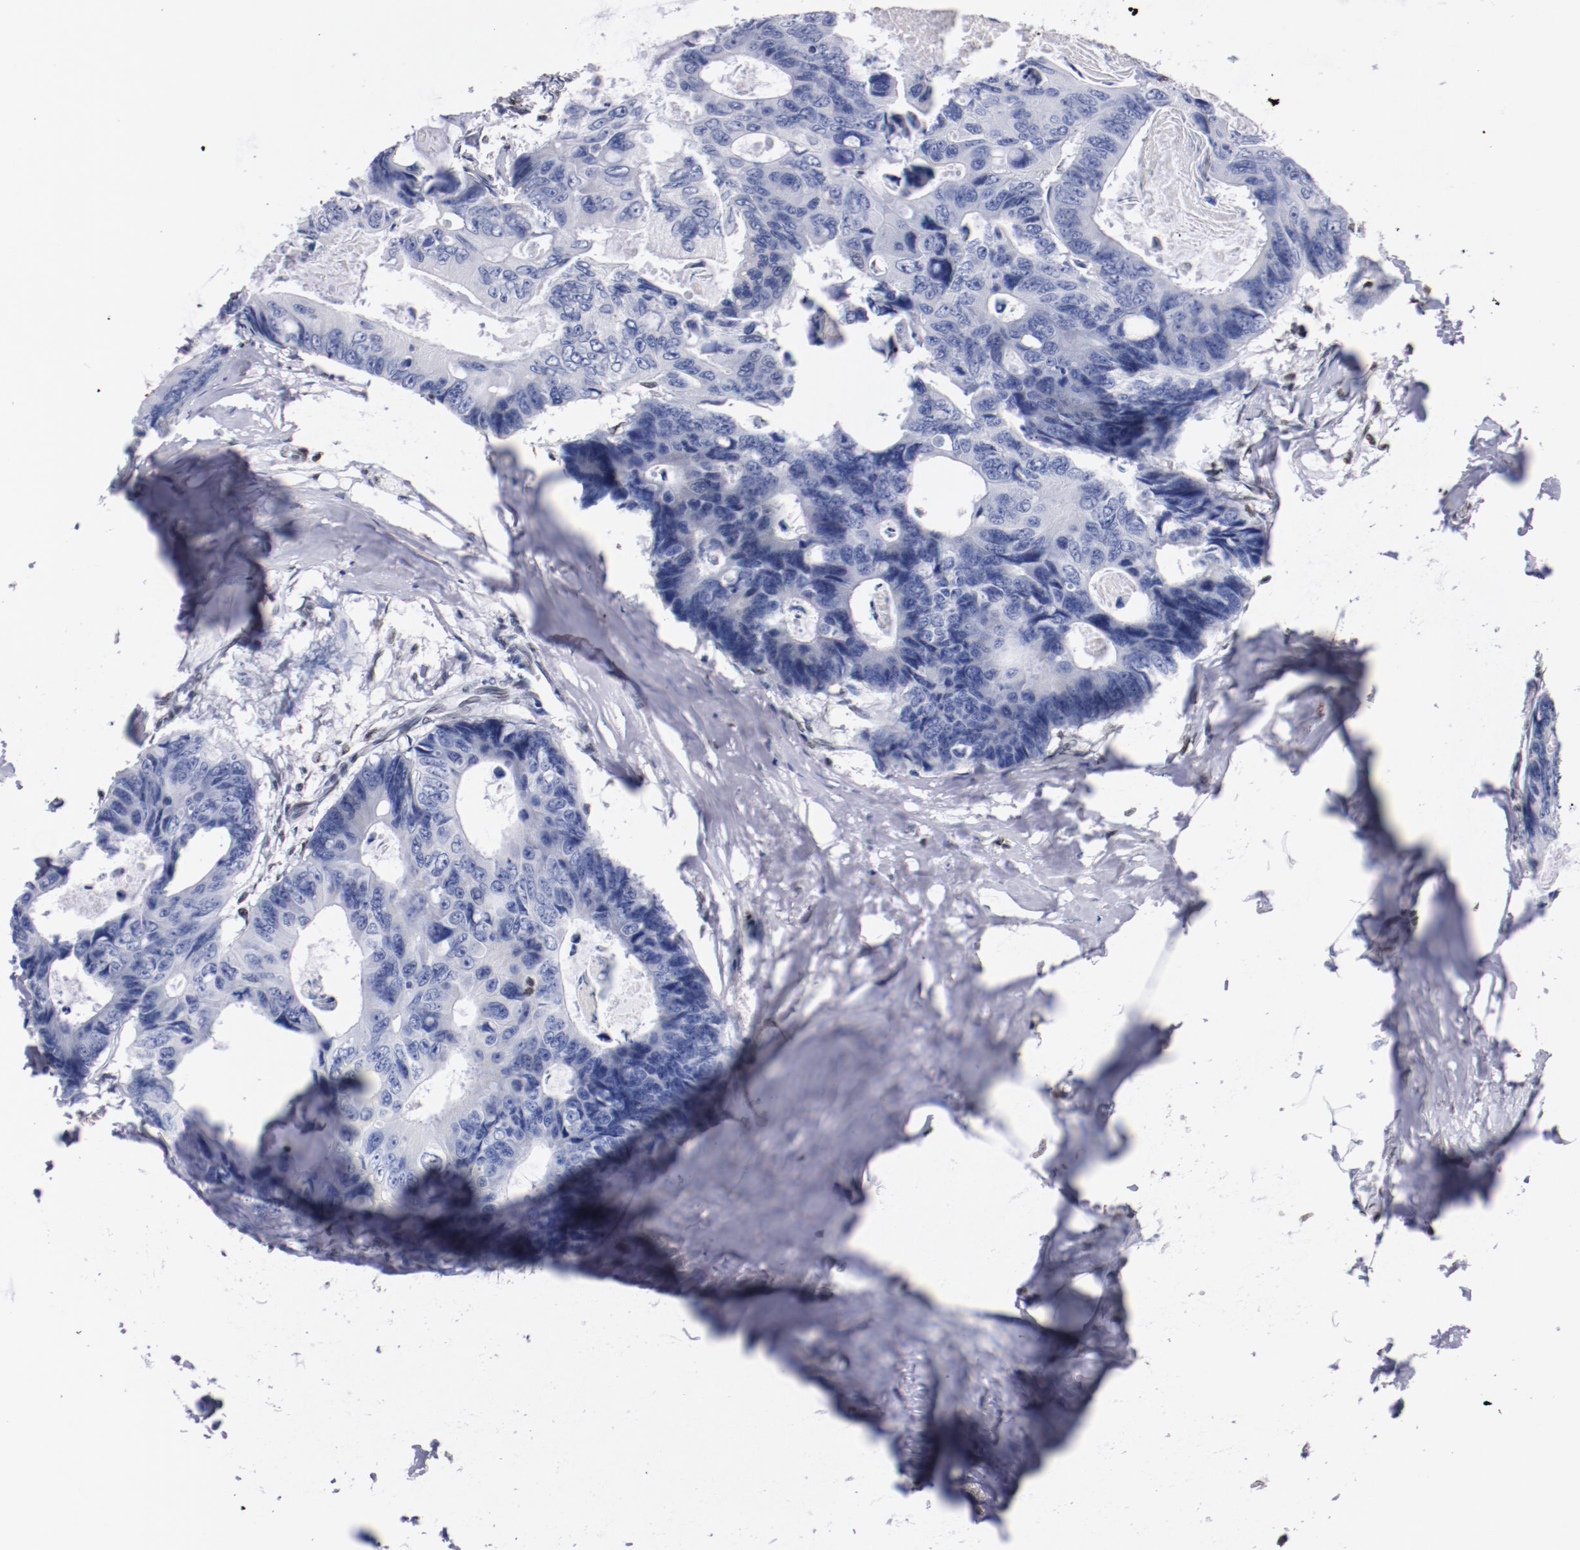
{"staining": {"intensity": "negative", "quantity": "none", "location": "none"}, "tissue": "colorectal cancer", "cell_type": "Tumor cells", "image_type": "cancer", "snomed": [{"axis": "morphology", "description": "Adenocarcinoma, NOS"}, {"axis": "topography", "description": "Colon"}], "caption": "The photomicrograph exhibits no staining of tumor cells in colorectal adenocarcinoma.", "gene": "IFI16", "patient": {"sex": "female", "age": 55}}